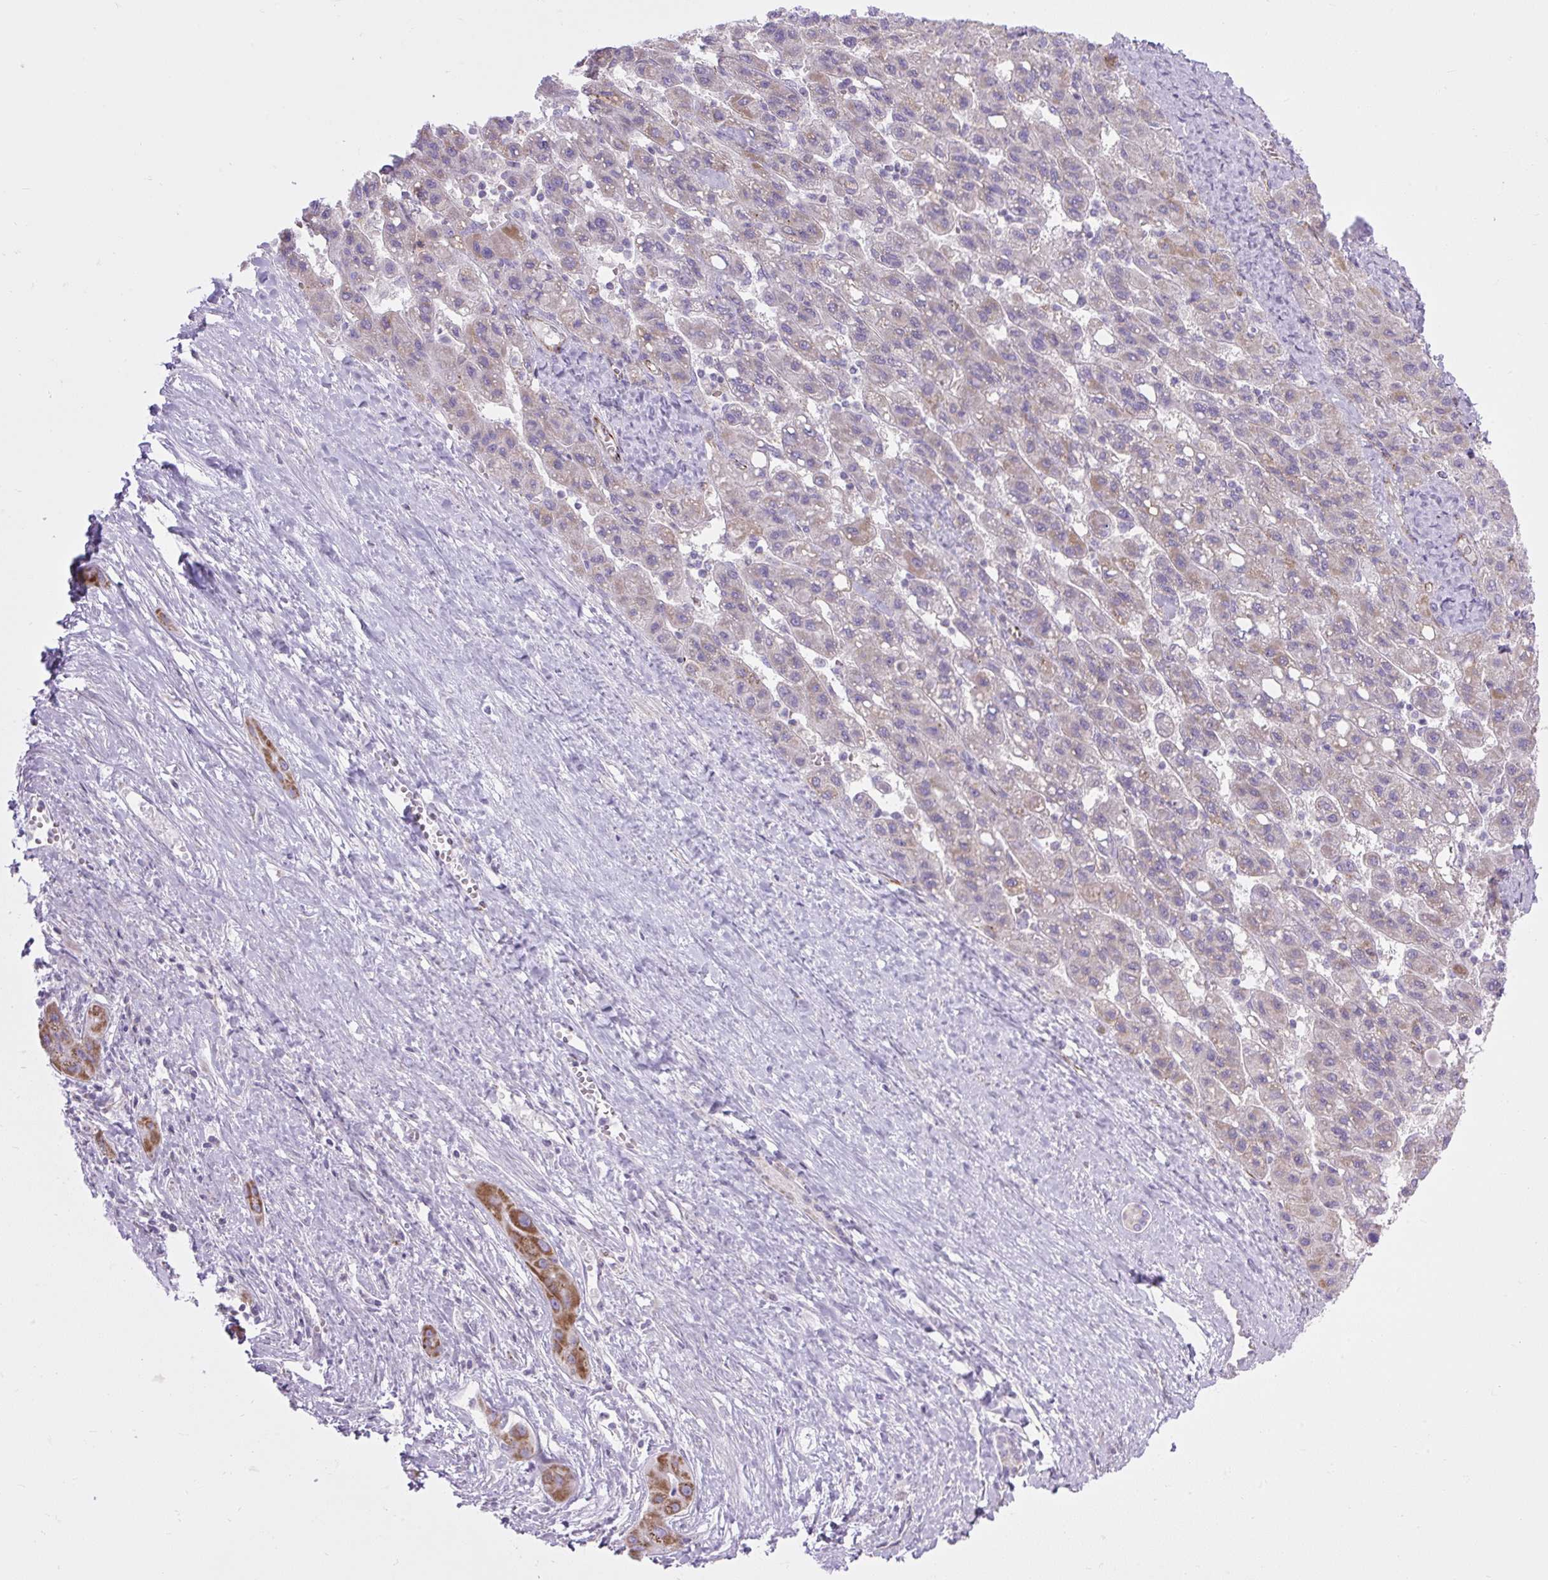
{"staining": {"intensity": "weak", "quantity": "25%-75%", "location": "cytoplasmic/membranous"}, "tissue": "liver cancer", "cell_type": "Tumor cells", "image_type": "cancer", "snomed": [{"axis": "morphology", "description": "Carcinoma, Hepatocellular, NOS"}, {"axis": "topography", "description": "Liver"}], "caption": "Immunohistochemistry (IHC) of human liver cancer (hepatocellular carcinoma) shows low levels of weak cytoplasmic/membranous expression in approximately 25%-75% of tumor cells. (DAB (3,3'-diaminobenzidine) IHC with brightfield microscopy, high magnification).", "gene": "RNASE10", "patient": {"sex": "female", "age": 82}}